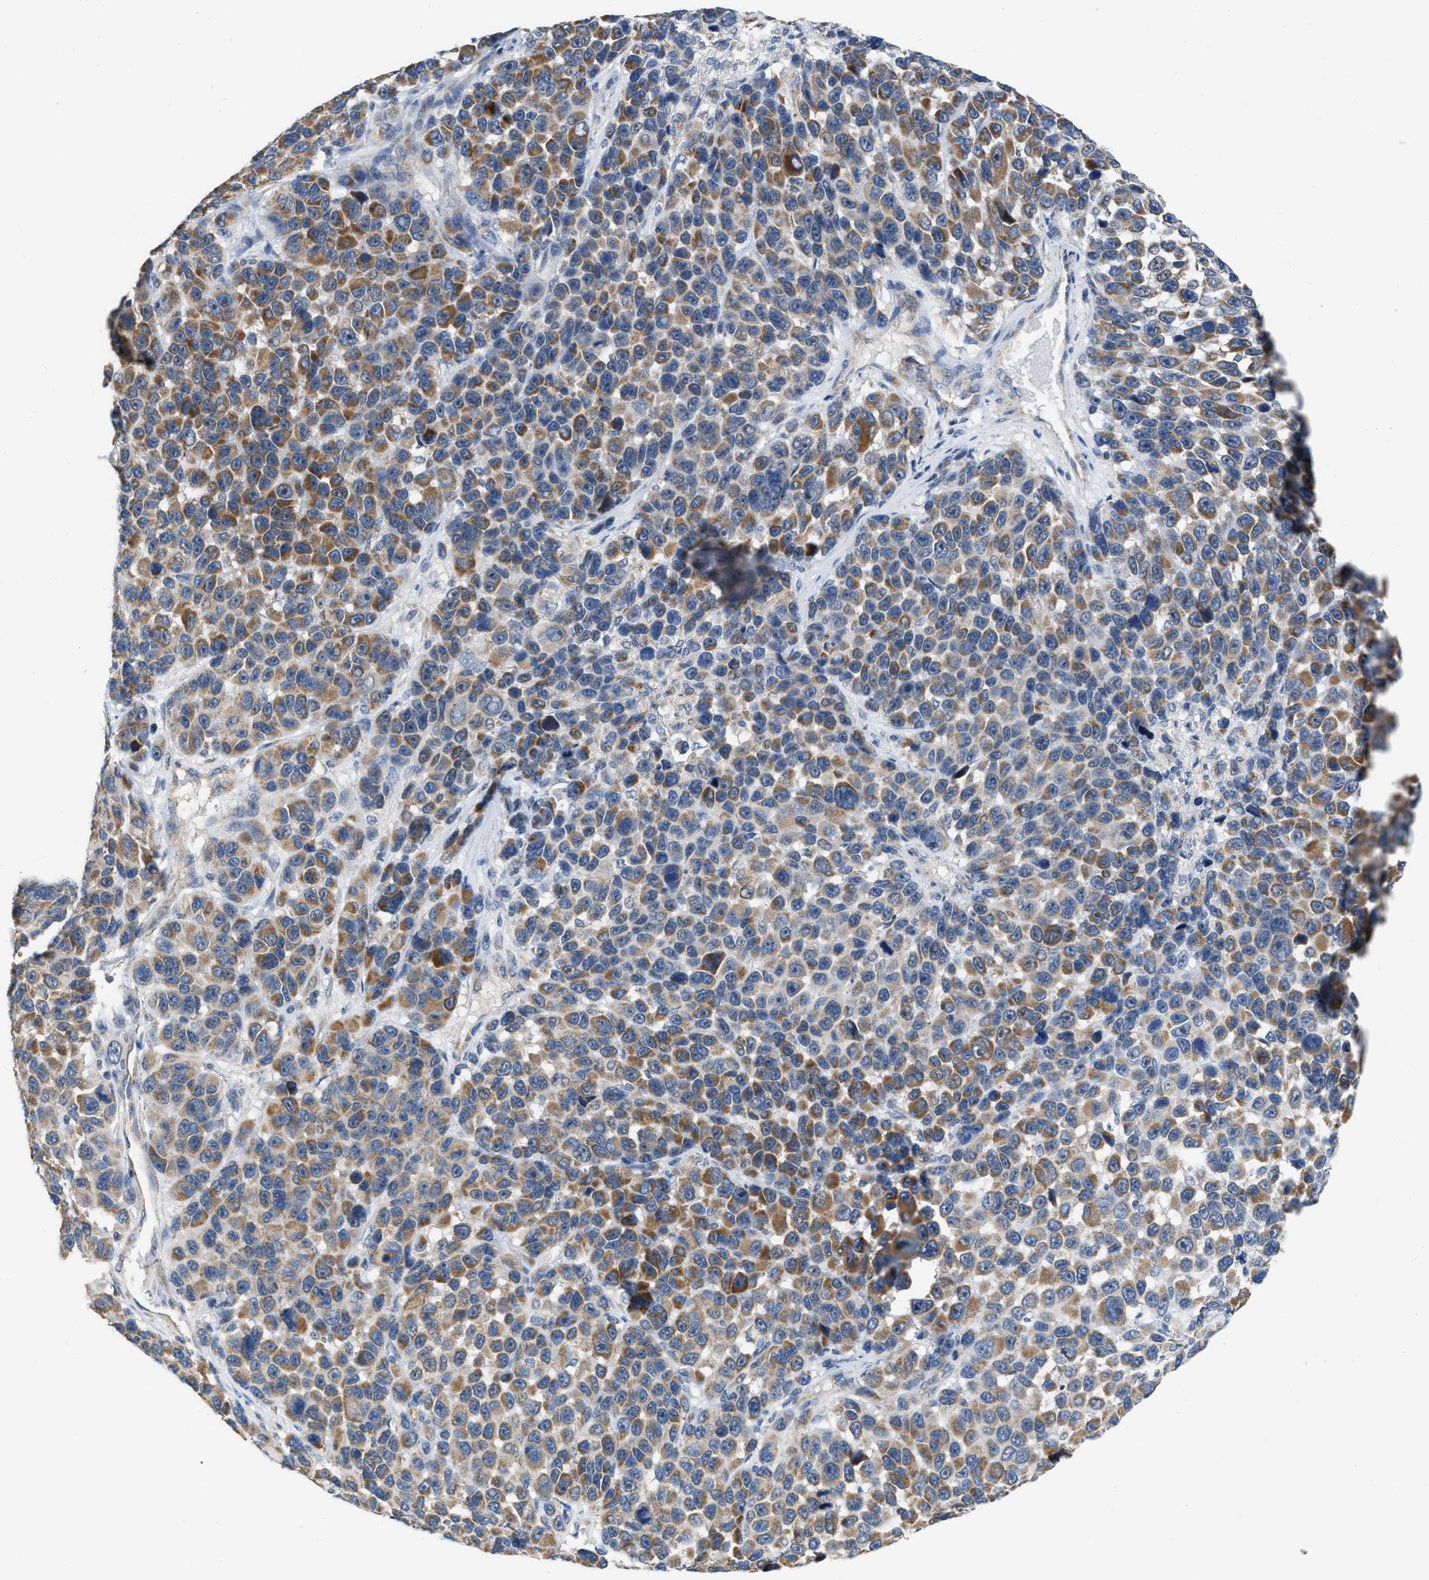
{"staining": {"intensity": "moderate", "quantity": ">75%", "location": "cytoplasmic/membranous"}, "tissue": "melanoma", "cell_type": "Tumor cells", "image_type": "cancer", "snomed": [{"axis": "morphology", "description": "Malignant melanoma, NOS"}, {"axis": "topography", "description": "Skin"}], "caption": "Moderate cytoplasmic/membranous positivity is seen in approximately >75% of tumor cells in malignant melanoma. (Brightfield microscopy of DAB IHC at high magnification).", "gene": "DDX56", "patient": {"sex": "male", "age": 53}}